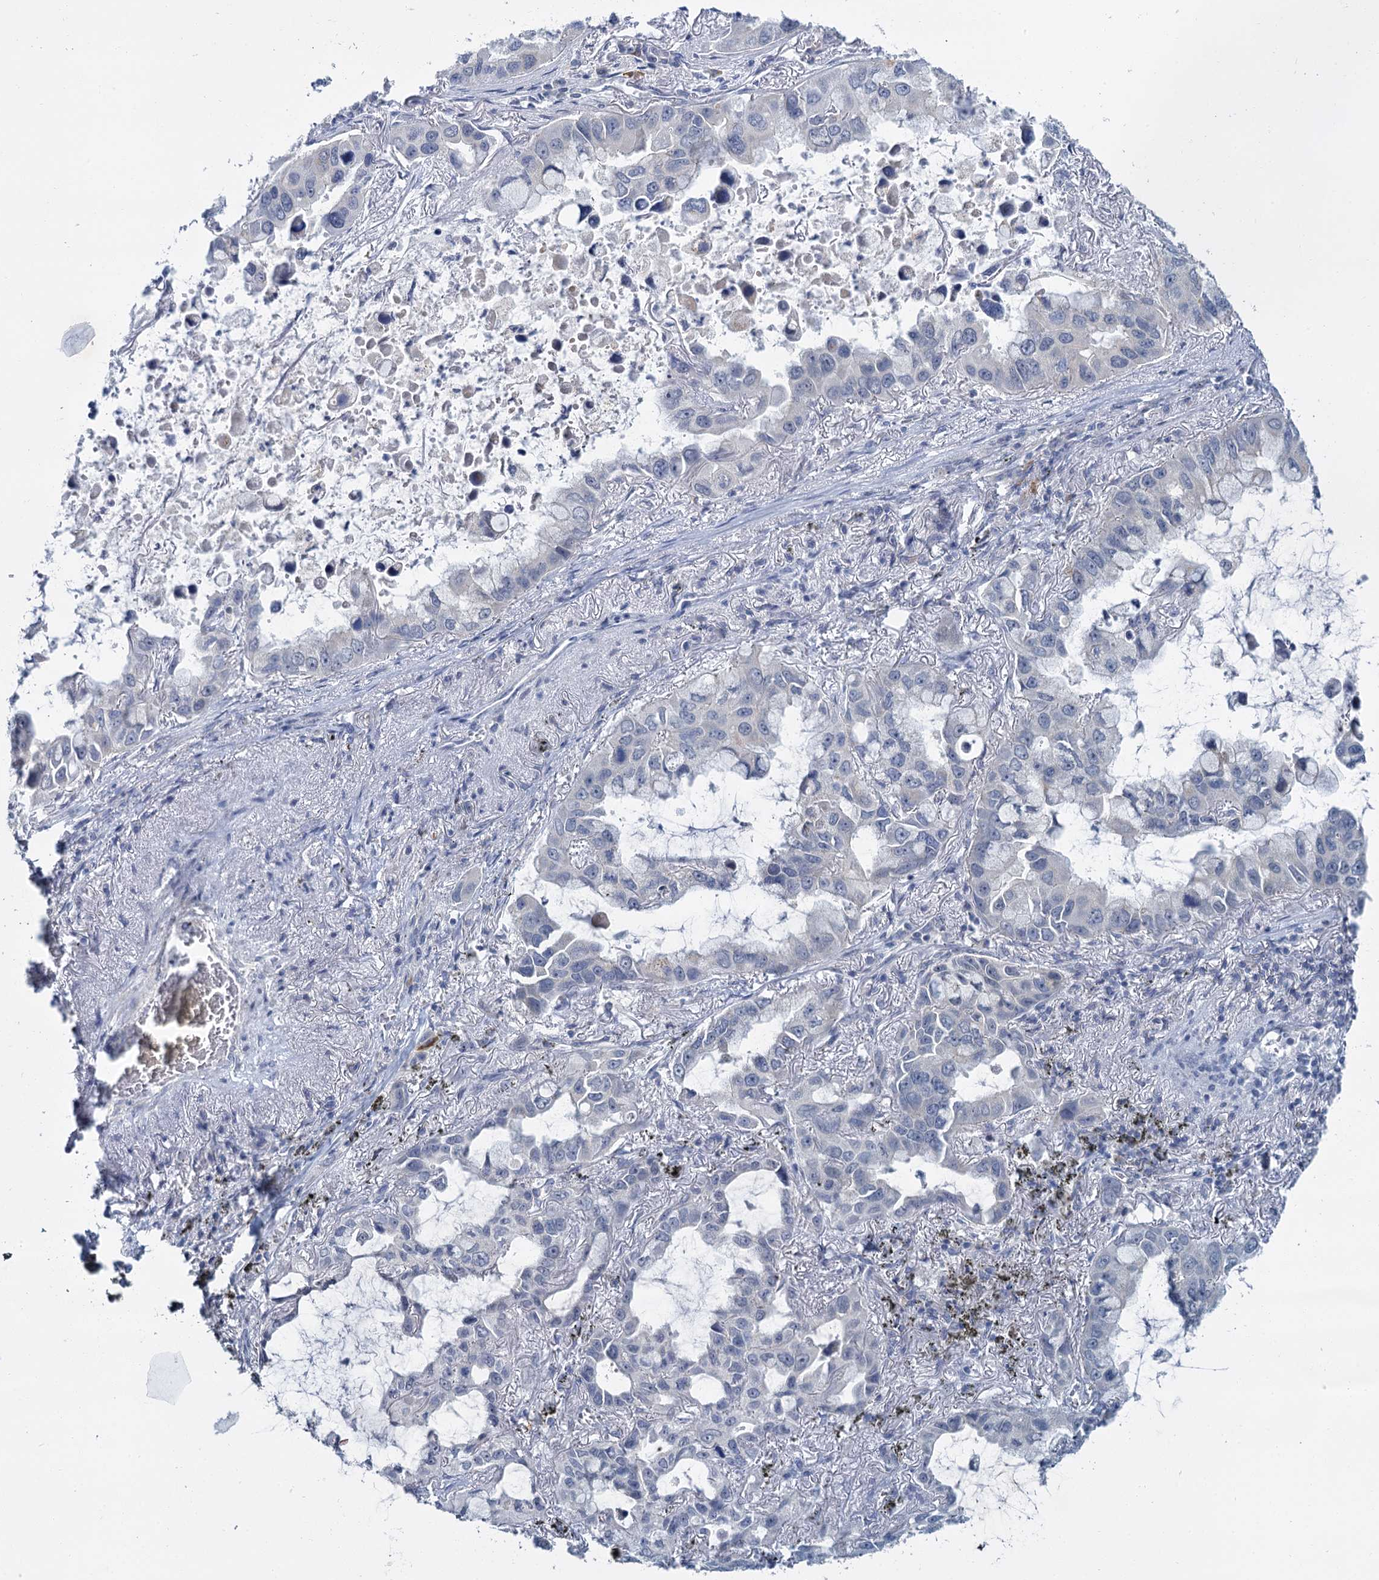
{"staining": {"intensity": "negative", "quantity": "none", "location": "none"}, "tissue": "lung cancer", "cell_type": "Tumor cells", "image_type": "cancer", "snomed": [{"axis": "morphology", "description": "Adenocarcinoma, NOS"}, {"axis": "topography", "description": "Lung"}], "caption": "High magnification brightfield microscopy of adenocarcinoma (lung) stained with DAB (brown) and counterstained with hematoxylin (blue): tumor cells show no significant staining. (Brightfield microscopy of DAB immunohistochemistry at high magnification).", "gene": "ACRBP", "patient": {"sex": "male", "age": 64}}